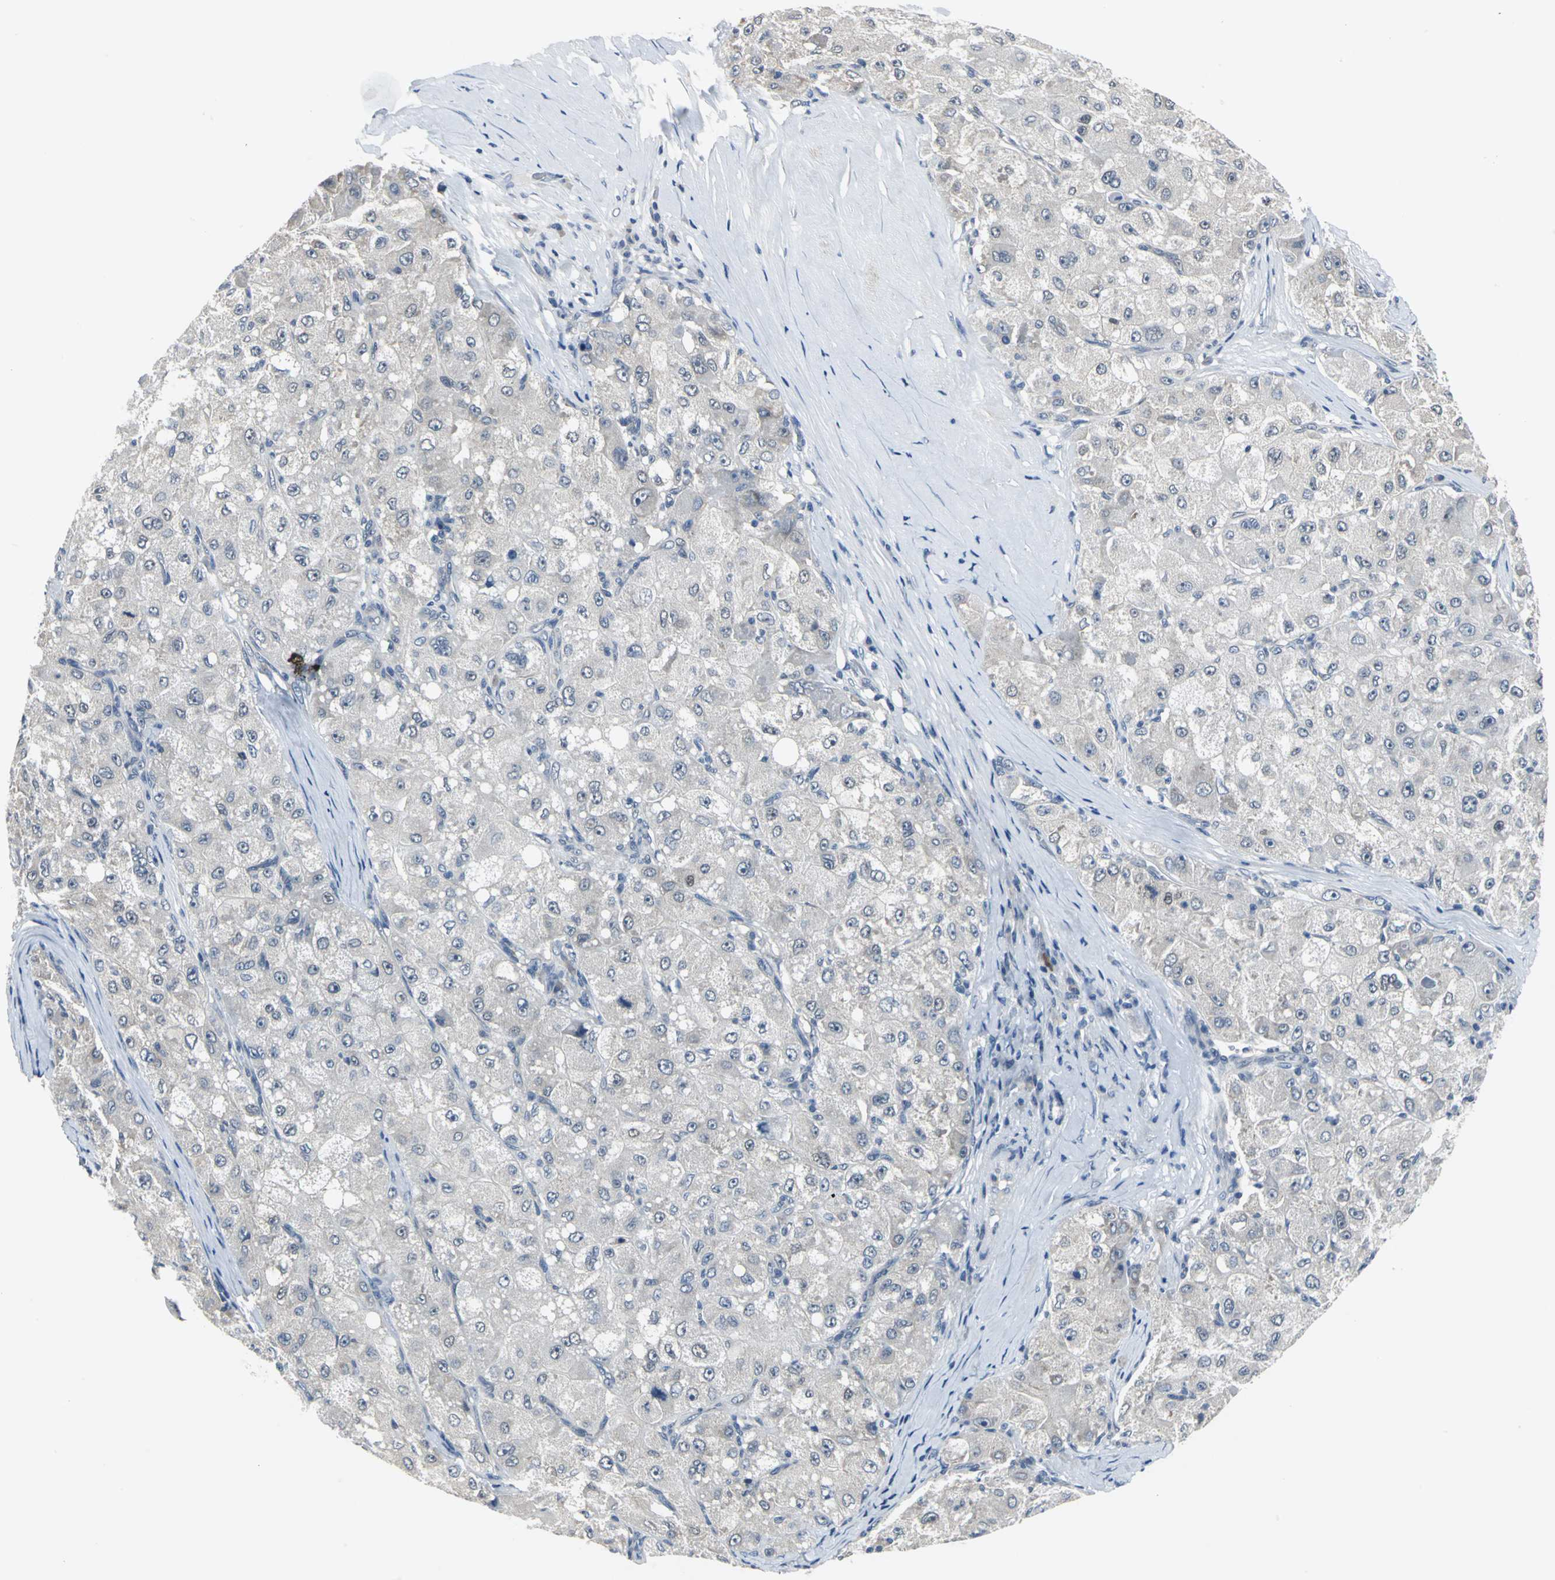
{"staining": {"intensity": "weak", "quantity": "25%-75%", "location": "cytoplasmic/membranous,nuclear"}, "tissue": "liver cancer", "cell_type": "Tumor cells", "image_type": "cancer", "snomed": [{"axis": "morphology", "description": "Carcinoma, Hepatocellular, NOS"}, {"axis": "topography", "description": "Liver"}], "caption": "This is an image of IHC staining of liver cancer (hepatocellular carcinoma), which shows weak positivity in the cytoplasmic/membranous and nuclear of tumor cells.", "gene": "ZNF415", "patient": {"sex": "male", "age": 80}}